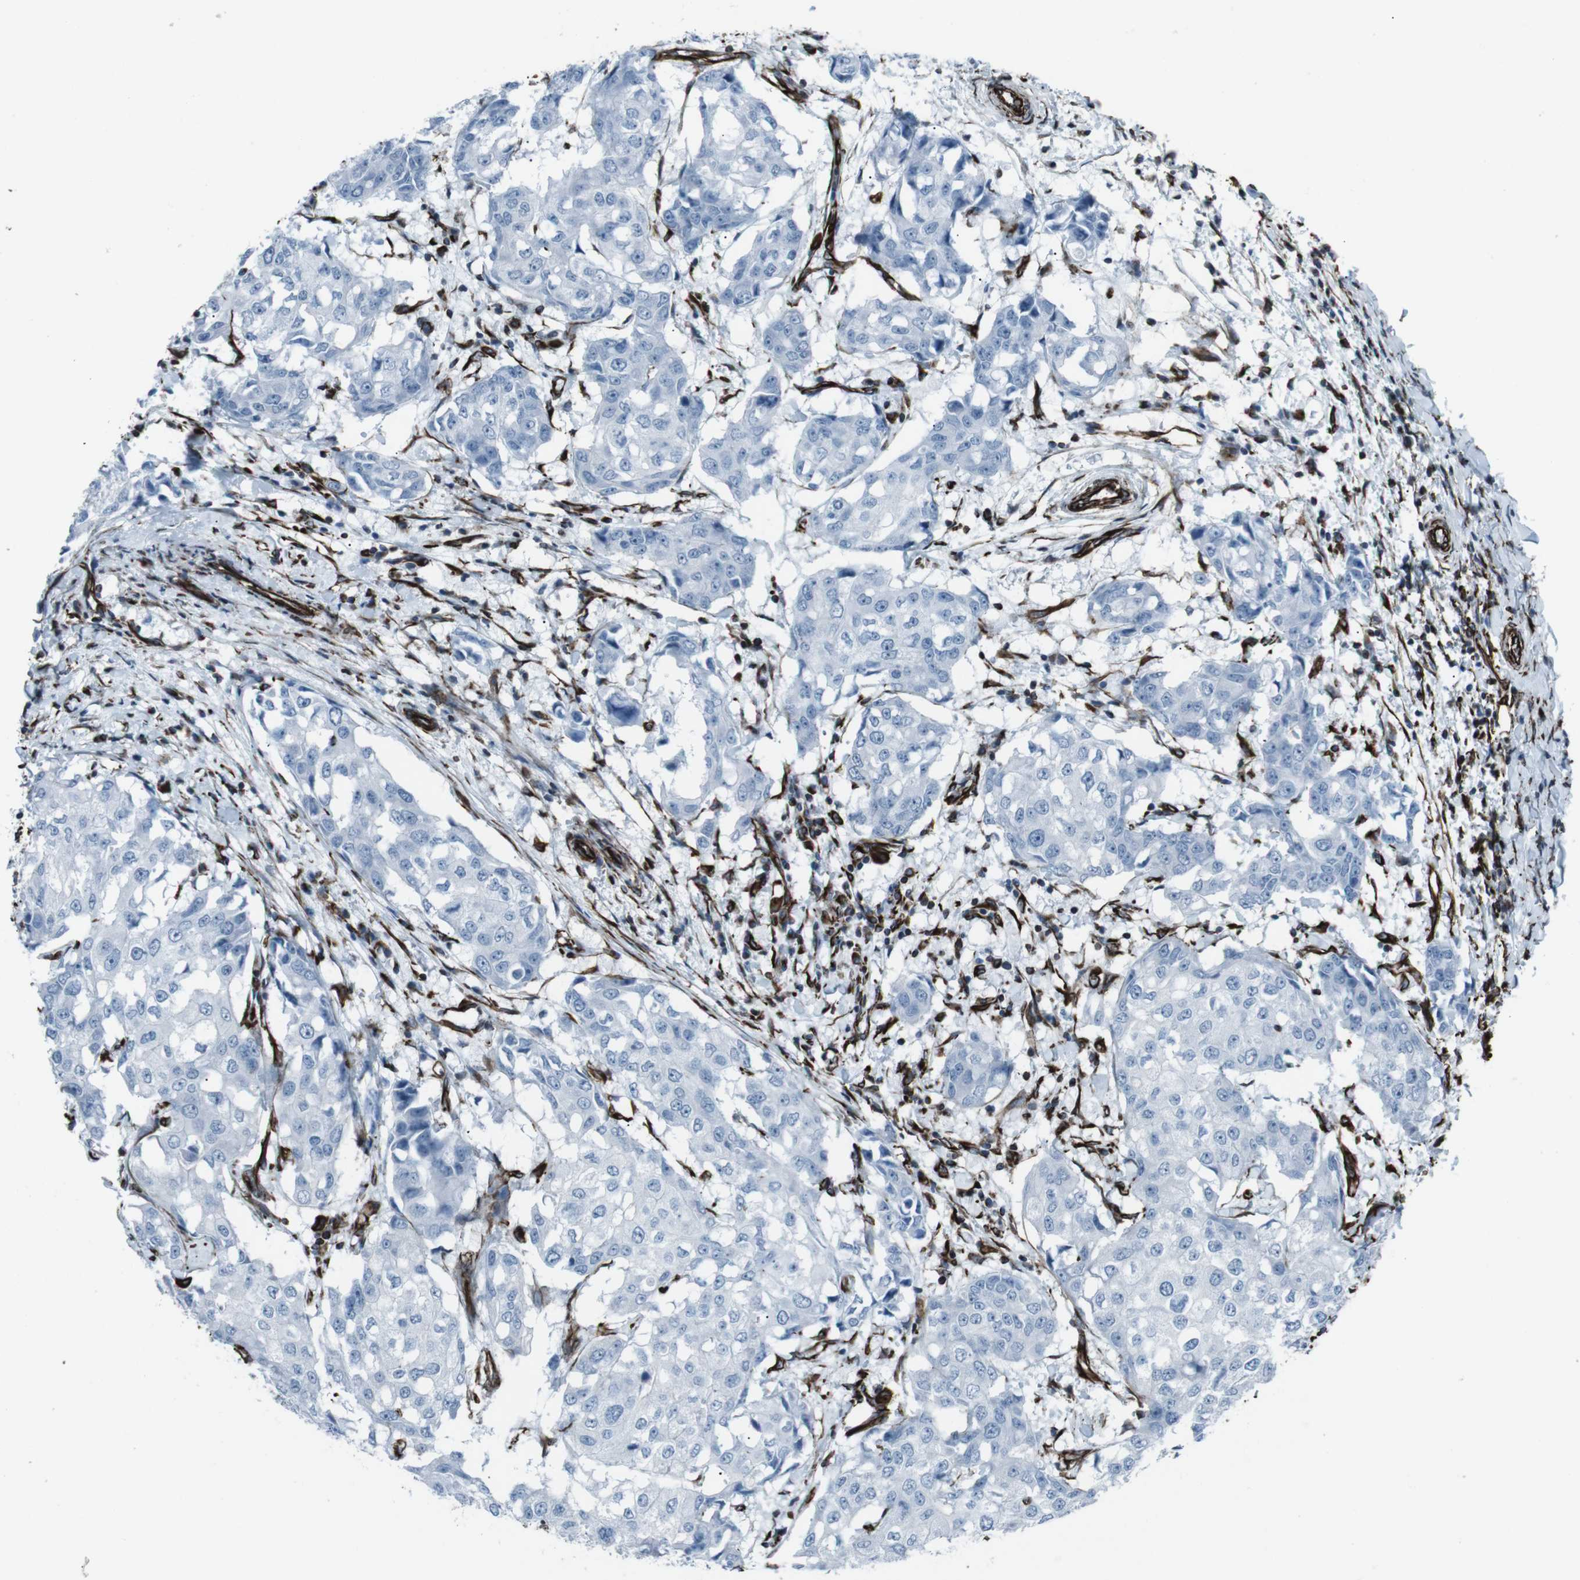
{"staining": {"intensity": "negative", "quantity": "none", "location": "none"}, "tissue": "breast cancer", "cell_type": "Tumor cells", "image_type": "cancer", "snomed": [{"axis": "morphology", "description": "Duct carcinoma"}, {"axis": "topography", "description": "Breast"}], "caption": "Tumor cells show no significant protein staining in breast cancer (intraductal carcinoma).", "gene": "ZDHHC6", "patient": {"sex": "female", "age": 27}}